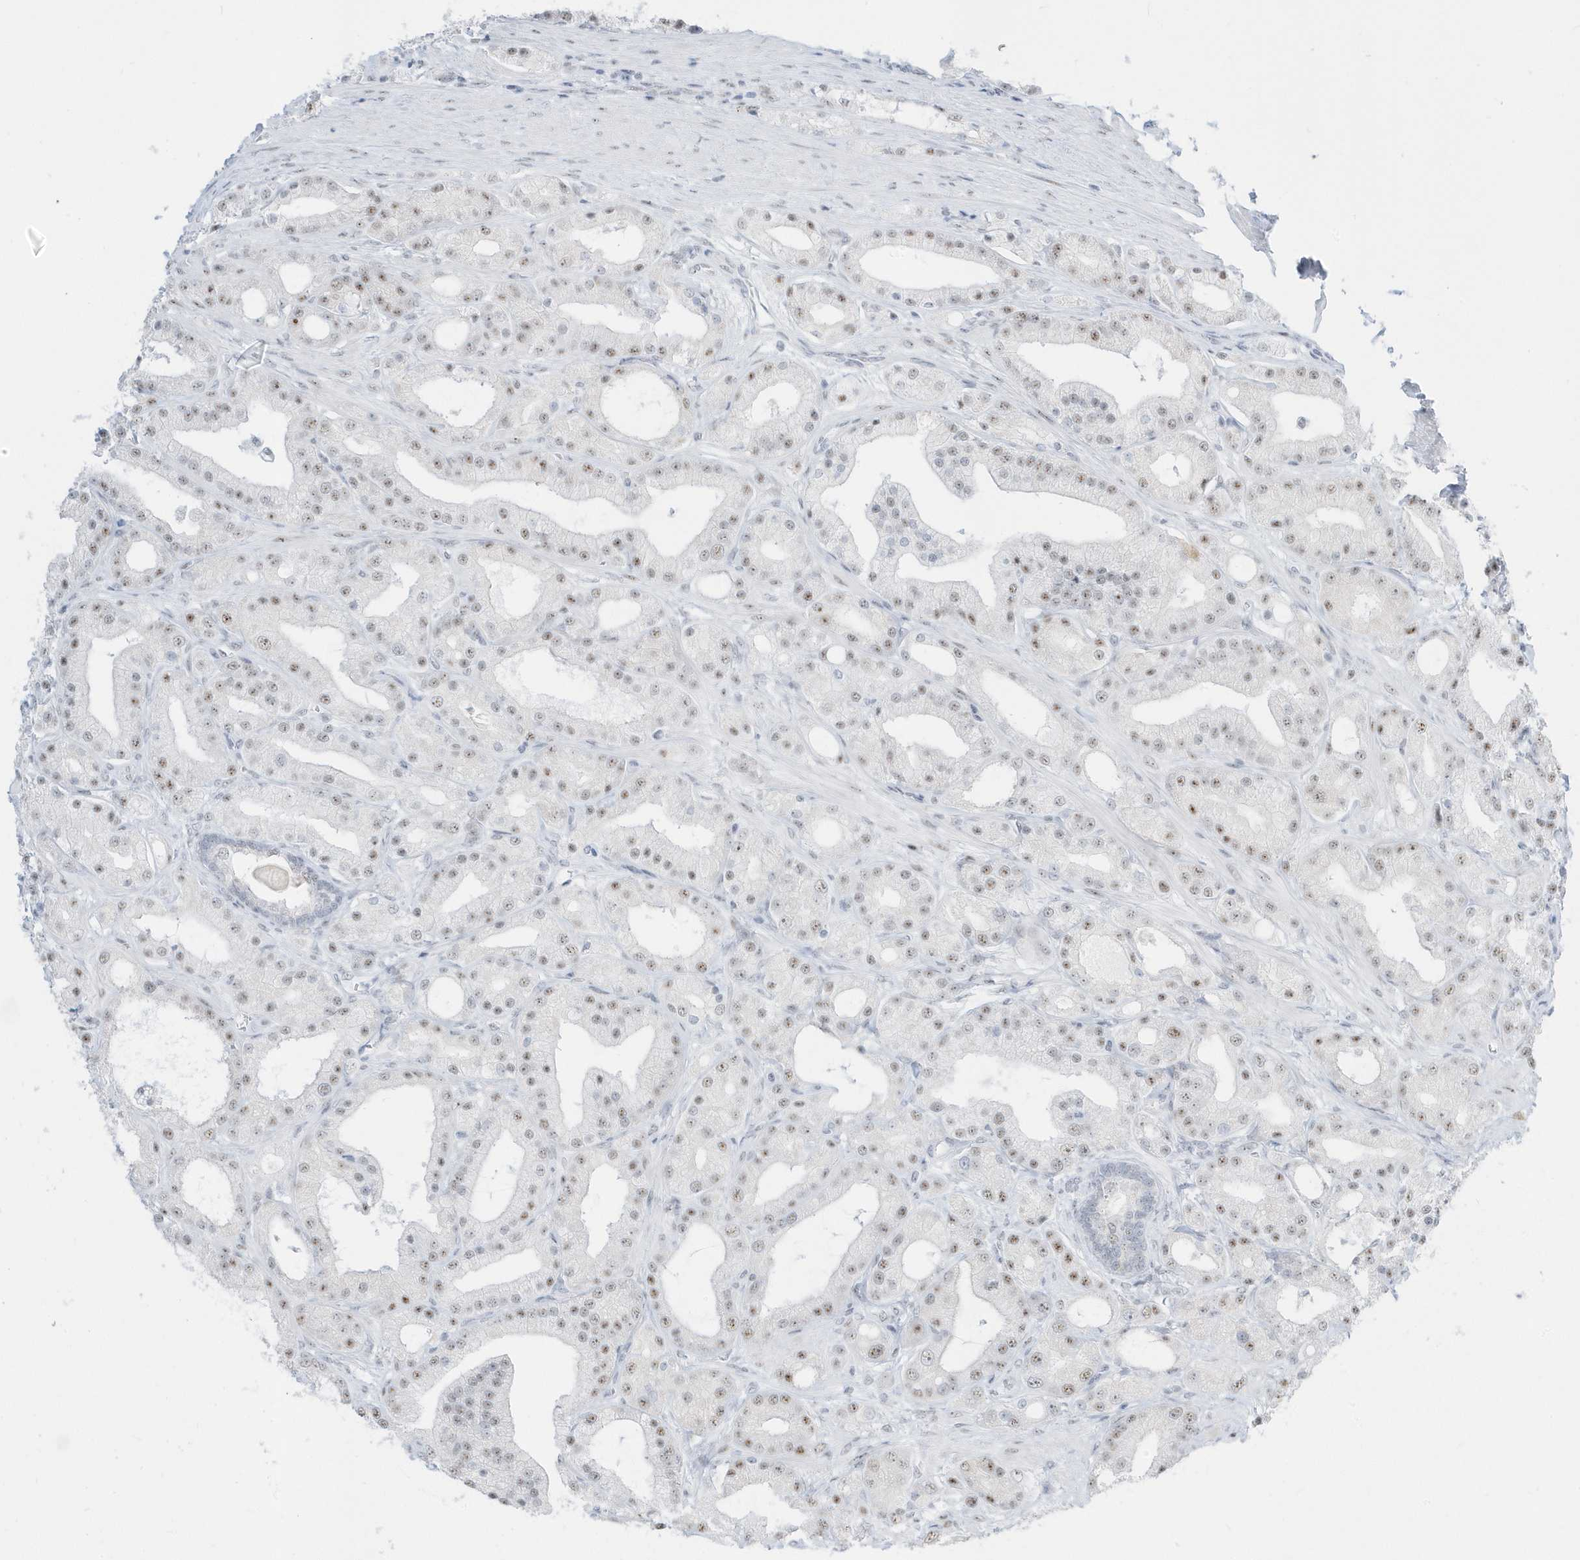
{"staining": {"intensity": "weak", "quantity": ">75%", "location": "nuclear"}, "tissue": "prostate cancer", "cell_type": "Tumor cells", "image_type": "cancer", "snomed": [{"axis": "morphology", "description": "Adenocarcinoma, Low grade"}, {"axis": "topography", "description": "Prostate"}], "caption": "Protein analysis of prostate cancer (adenocarcinoma (low-grade)) tissue shows weak nuclear positivity in about >75% of tumor cells.", "gene": "PLEKHN1", "patient": {"sex": "male", "age": 67}}